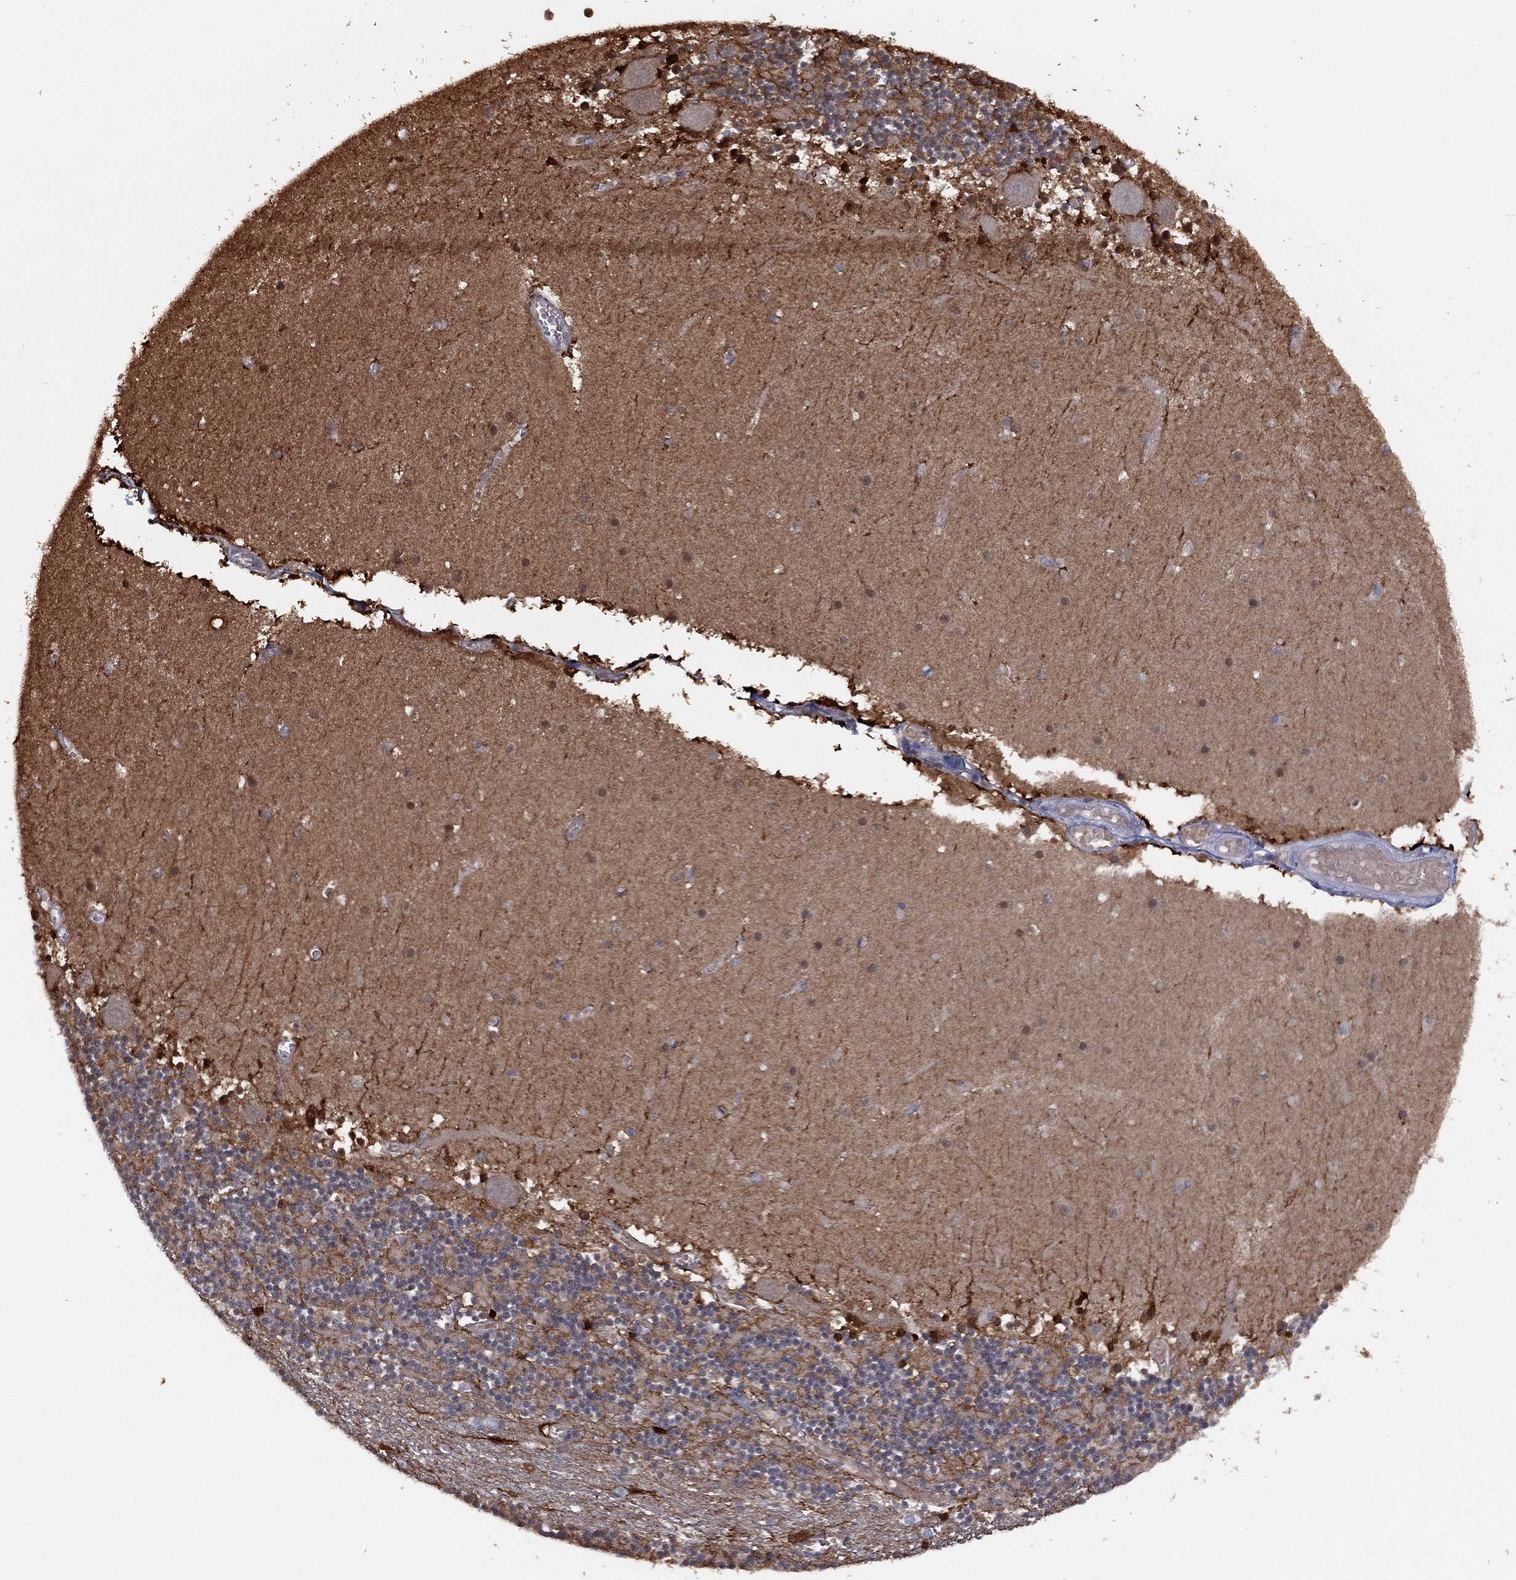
{"staining": {"intensity": "negative", "quantity": "none", "location": "none"}, "tissue": "cerebellum", "cell_type": "Cells in granular layer", "image_type": "normal", "snomed": [{"axis": "morphology", "description": "Normal tissue, NOS"}, {"axis": "topography", "description": "Cerebellum"}], "caption": "This is an IHC histopathology image of normal cerebellum. There is no positivity in cells in granular layer.", "gene": "DDAH1", "patient": {"sex": "female", "age": 28}}